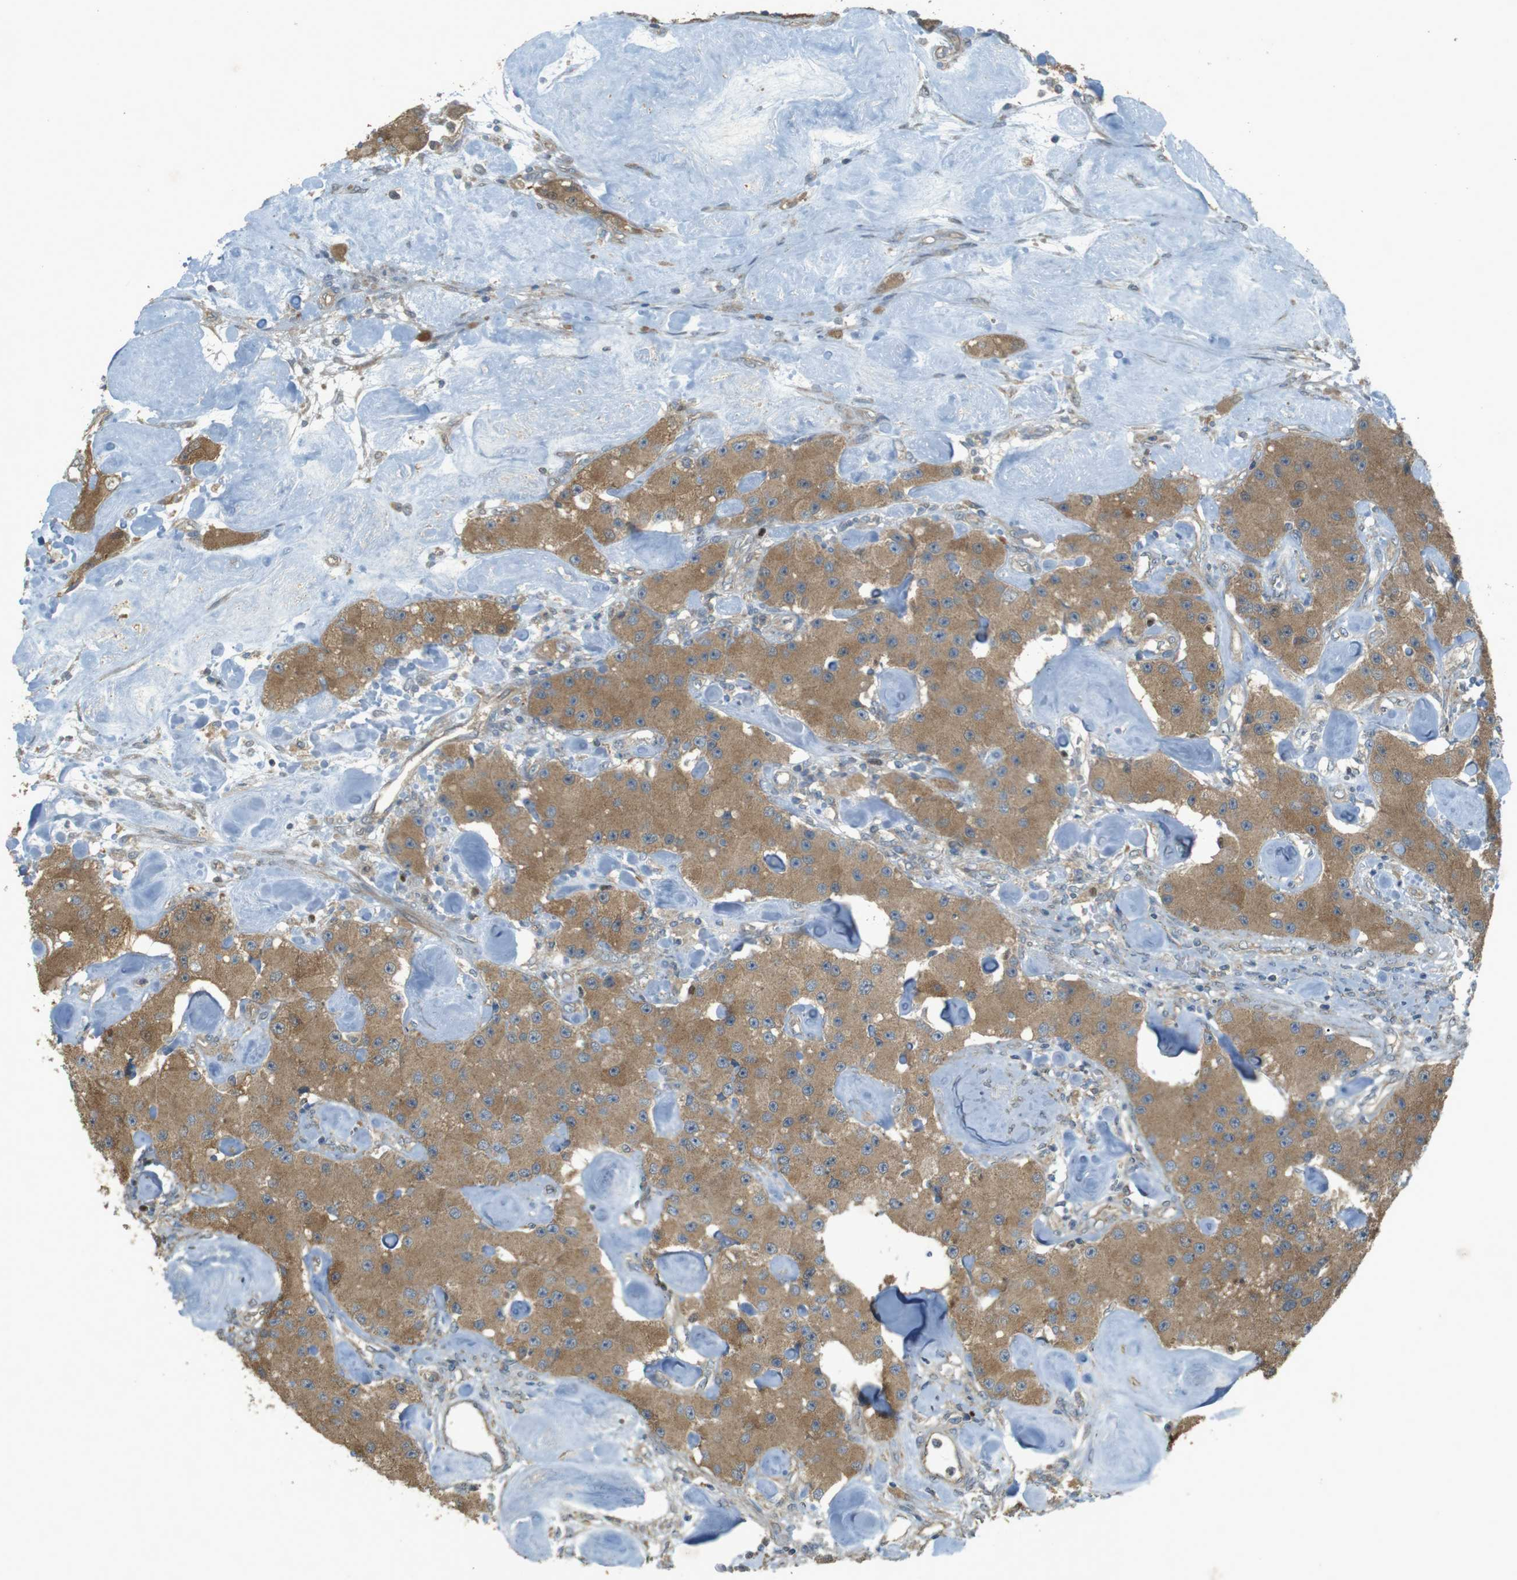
{"staining": {"intensity": "moderate", "quantity": ">75%", "location": "cytoplasmic/membranous"}, "tissue": "carcinoid", "cell_type": "Tumor cells", "image_type": "cancer", "snomed": [{"axis": "morphology", "description": "Carcinoid, malignant, NOS"}, {"axis": "topography", "description": "Pancreas"}], "caption": "The micrograph shows a brown stain indicating the presence of a protein in the cytoplasmic/membranous of tumor cells in carcinoid. The protein is shown in brown color, while the nuclei are stained blue.", "gene": "ZDHHC20", "patient": {"sex": "male", "age": 41}}